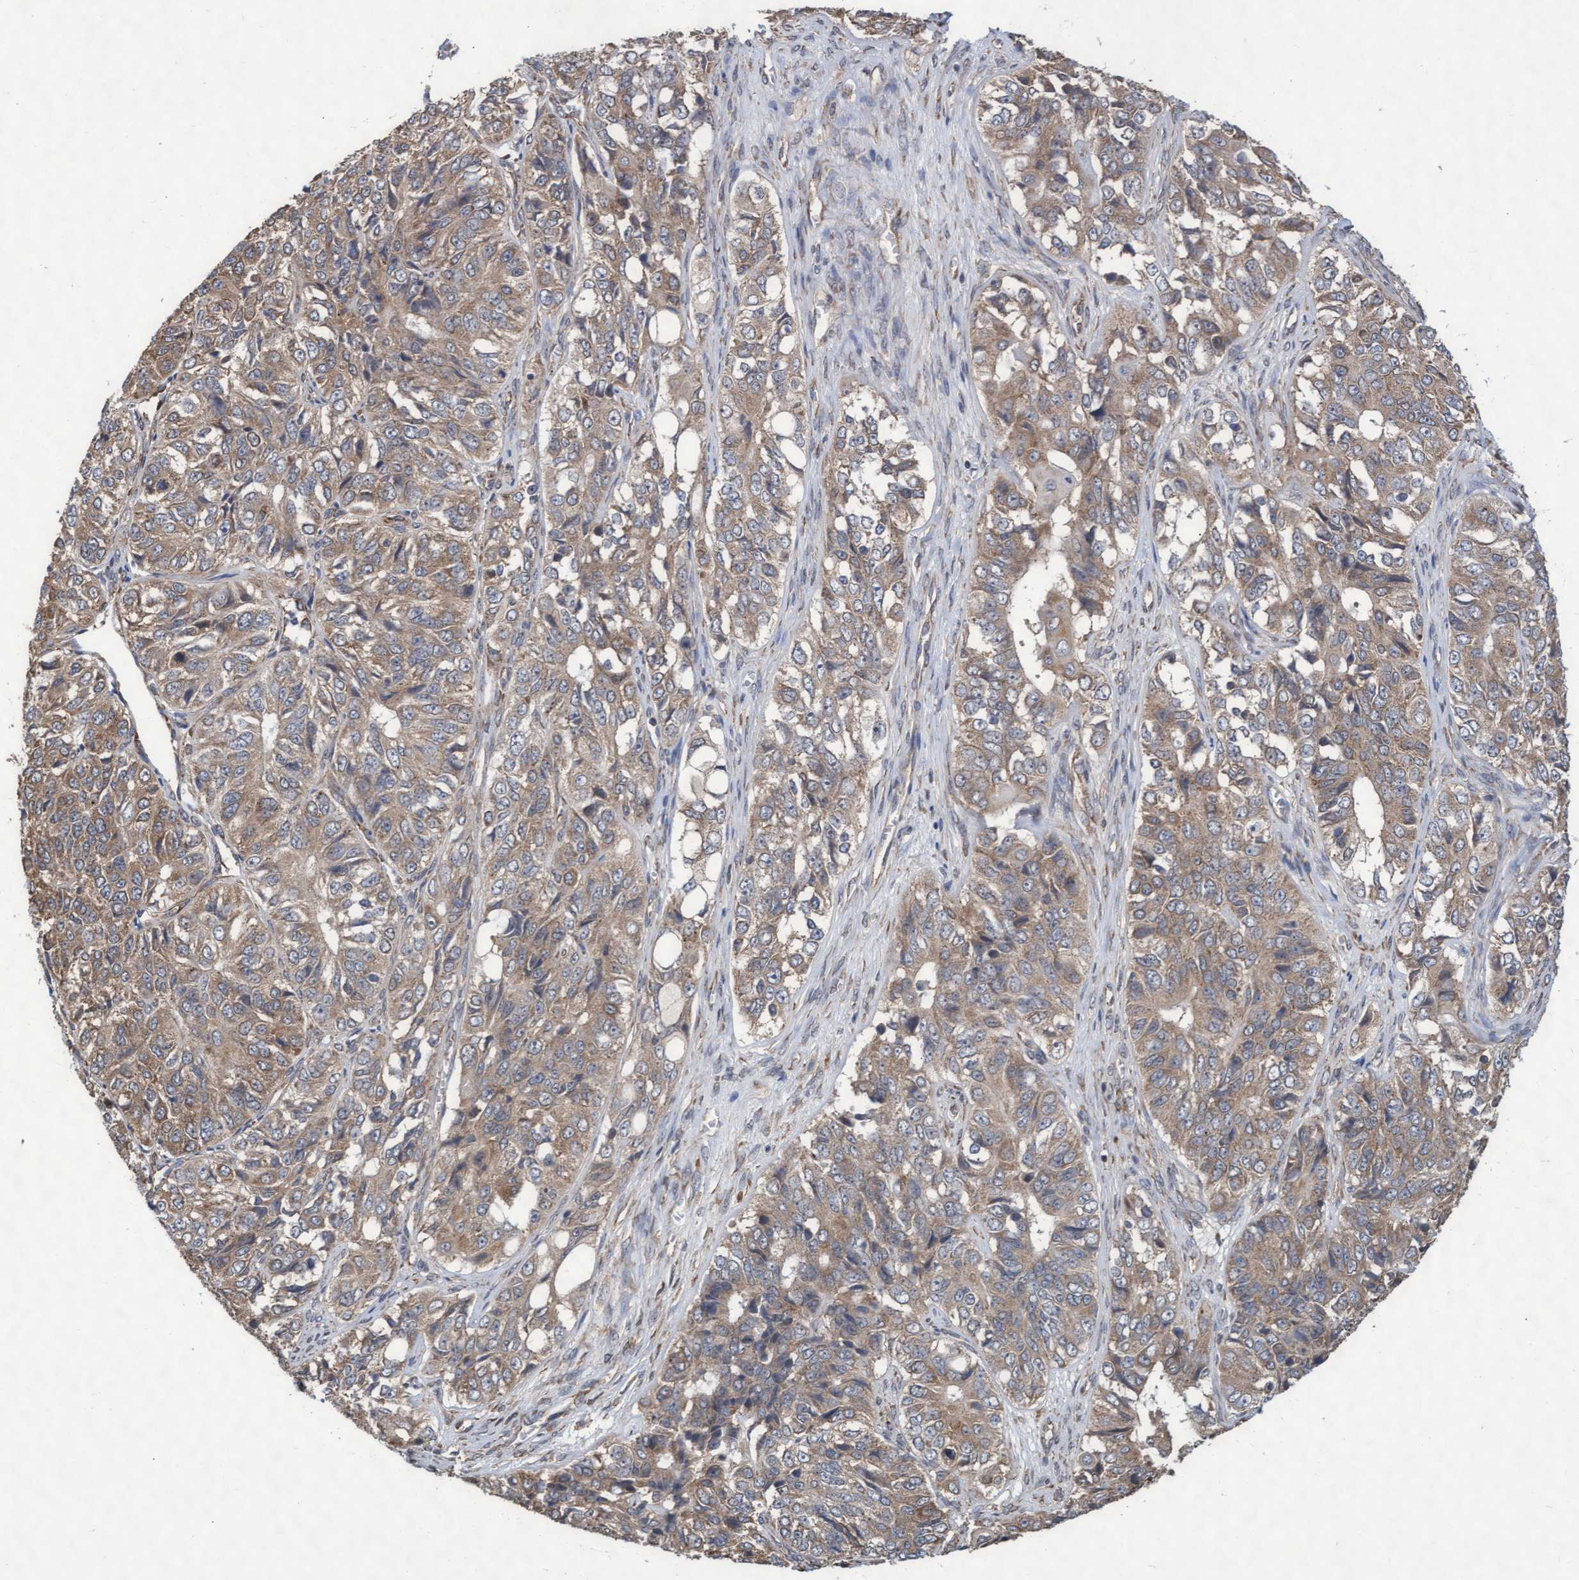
{"staining": {"intensity": "moderate", "quantity": ">75%", "location": "cytoplasmic/membranous"}, "tissue": "ovarian cancer", "cell_type": "Tumor cells", "image_type": "cancer", "snomed": [{"axis": "morphology", "description": "Carcinoma, endometroid"}, {"axis": "topography", "description": "Ovary"}], "caption": "This photomicrograph reveals immunohistochemistry (IHC) staining of human ovarian cancer, with medium moderate cytoplasmic/membranous staining in about >75% of tumor cells.", "gene": "ABCF2", "patient": {"sex": "female", "age": 51}}